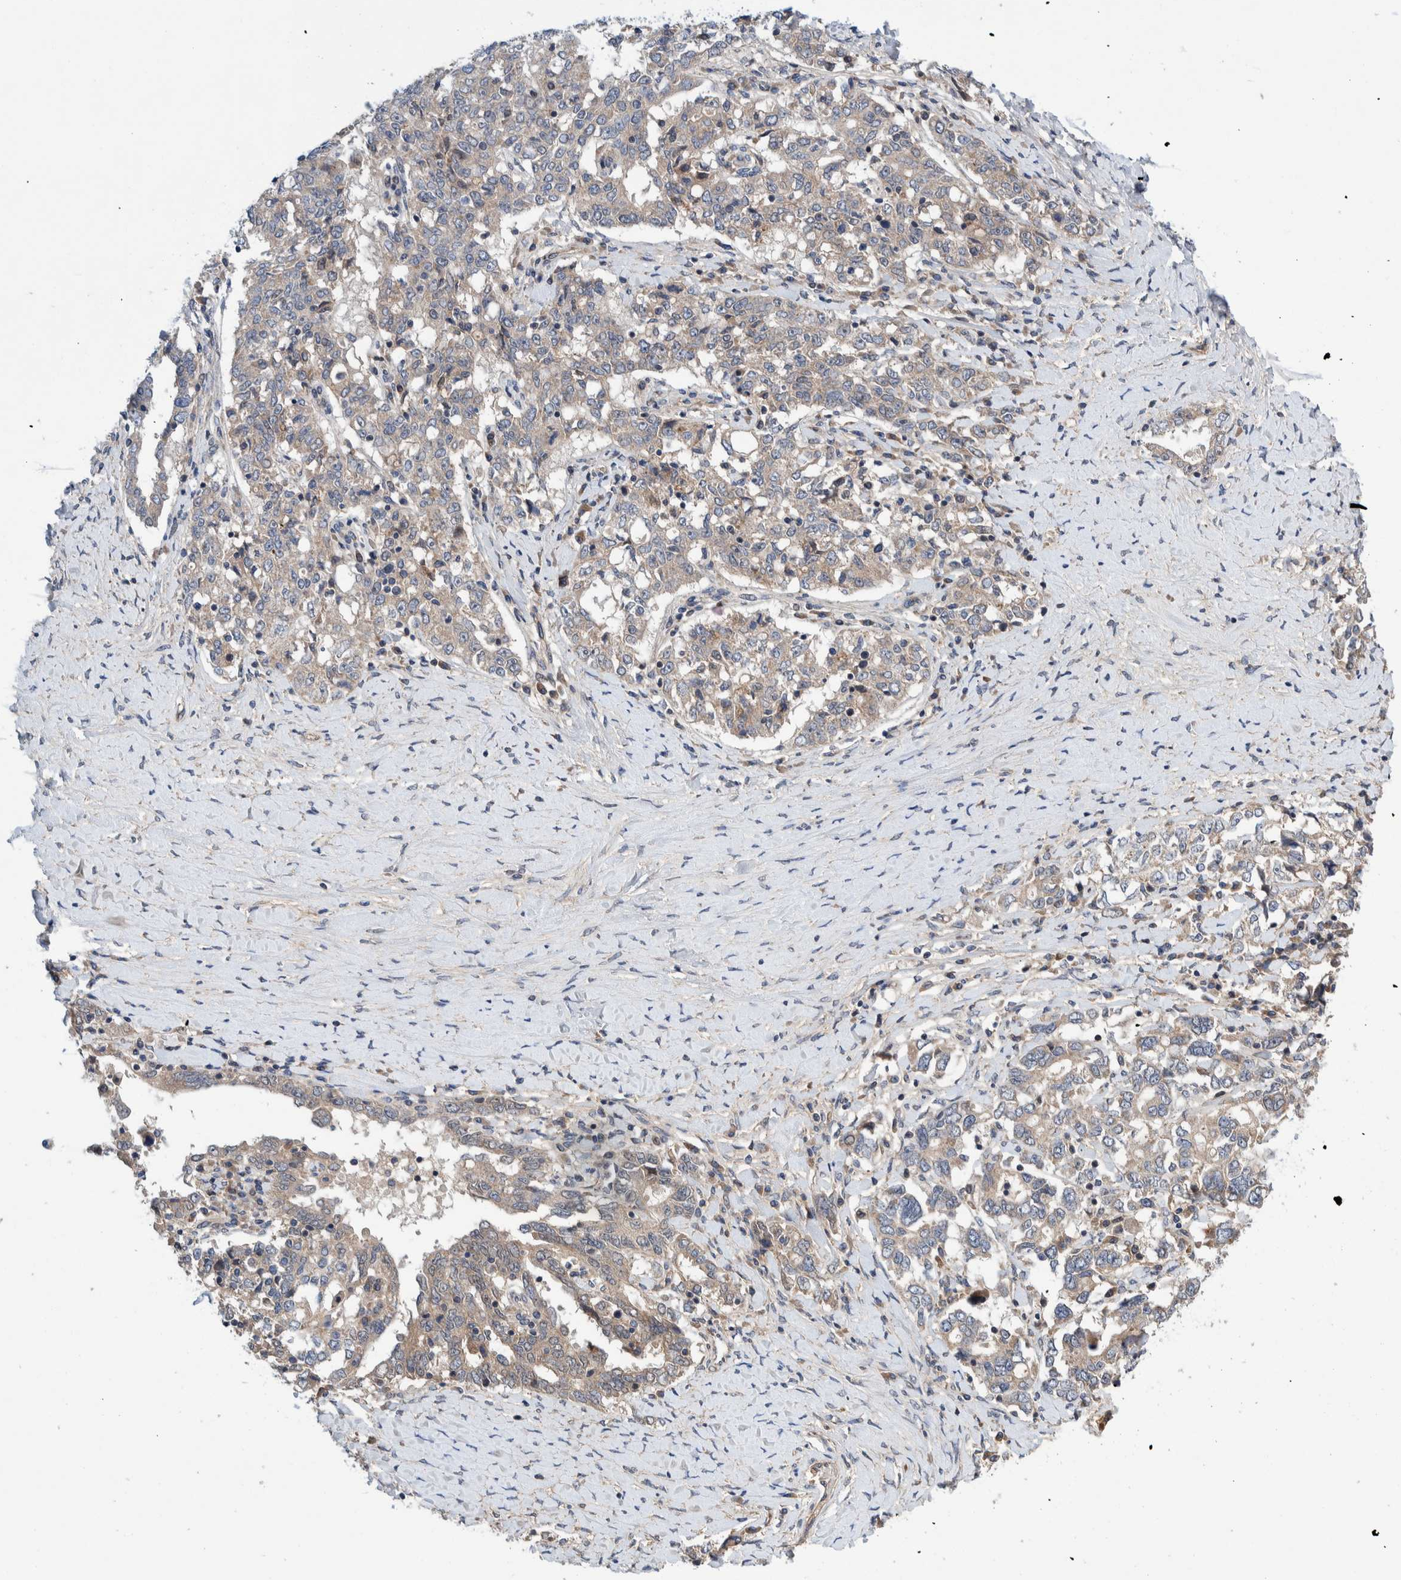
{"staining": {"intensity": "weak", "quantity": "<25%", "location": "cytoplasmic/membranous"}, "tissue": "ovarian cancer", "cell_type": "Tumor cells", "image_type": "cancer", "snomed": [{"axis": "morphology", "description": "Carcinoma, endometroid"}, {"axis": "topography", "description": "Ovary"}], "caption": "Tumor cells show no significant protein expression in ovarian cancer. (Stains: DAB (3,3'-diaminobenzidine) immunohistochemistry with hematoxylin counter stain, Microscopy: brightfield microscopy at high magnification).", "gene": "PIK3R6", "patient": {"sex": "female", "age": 62}}